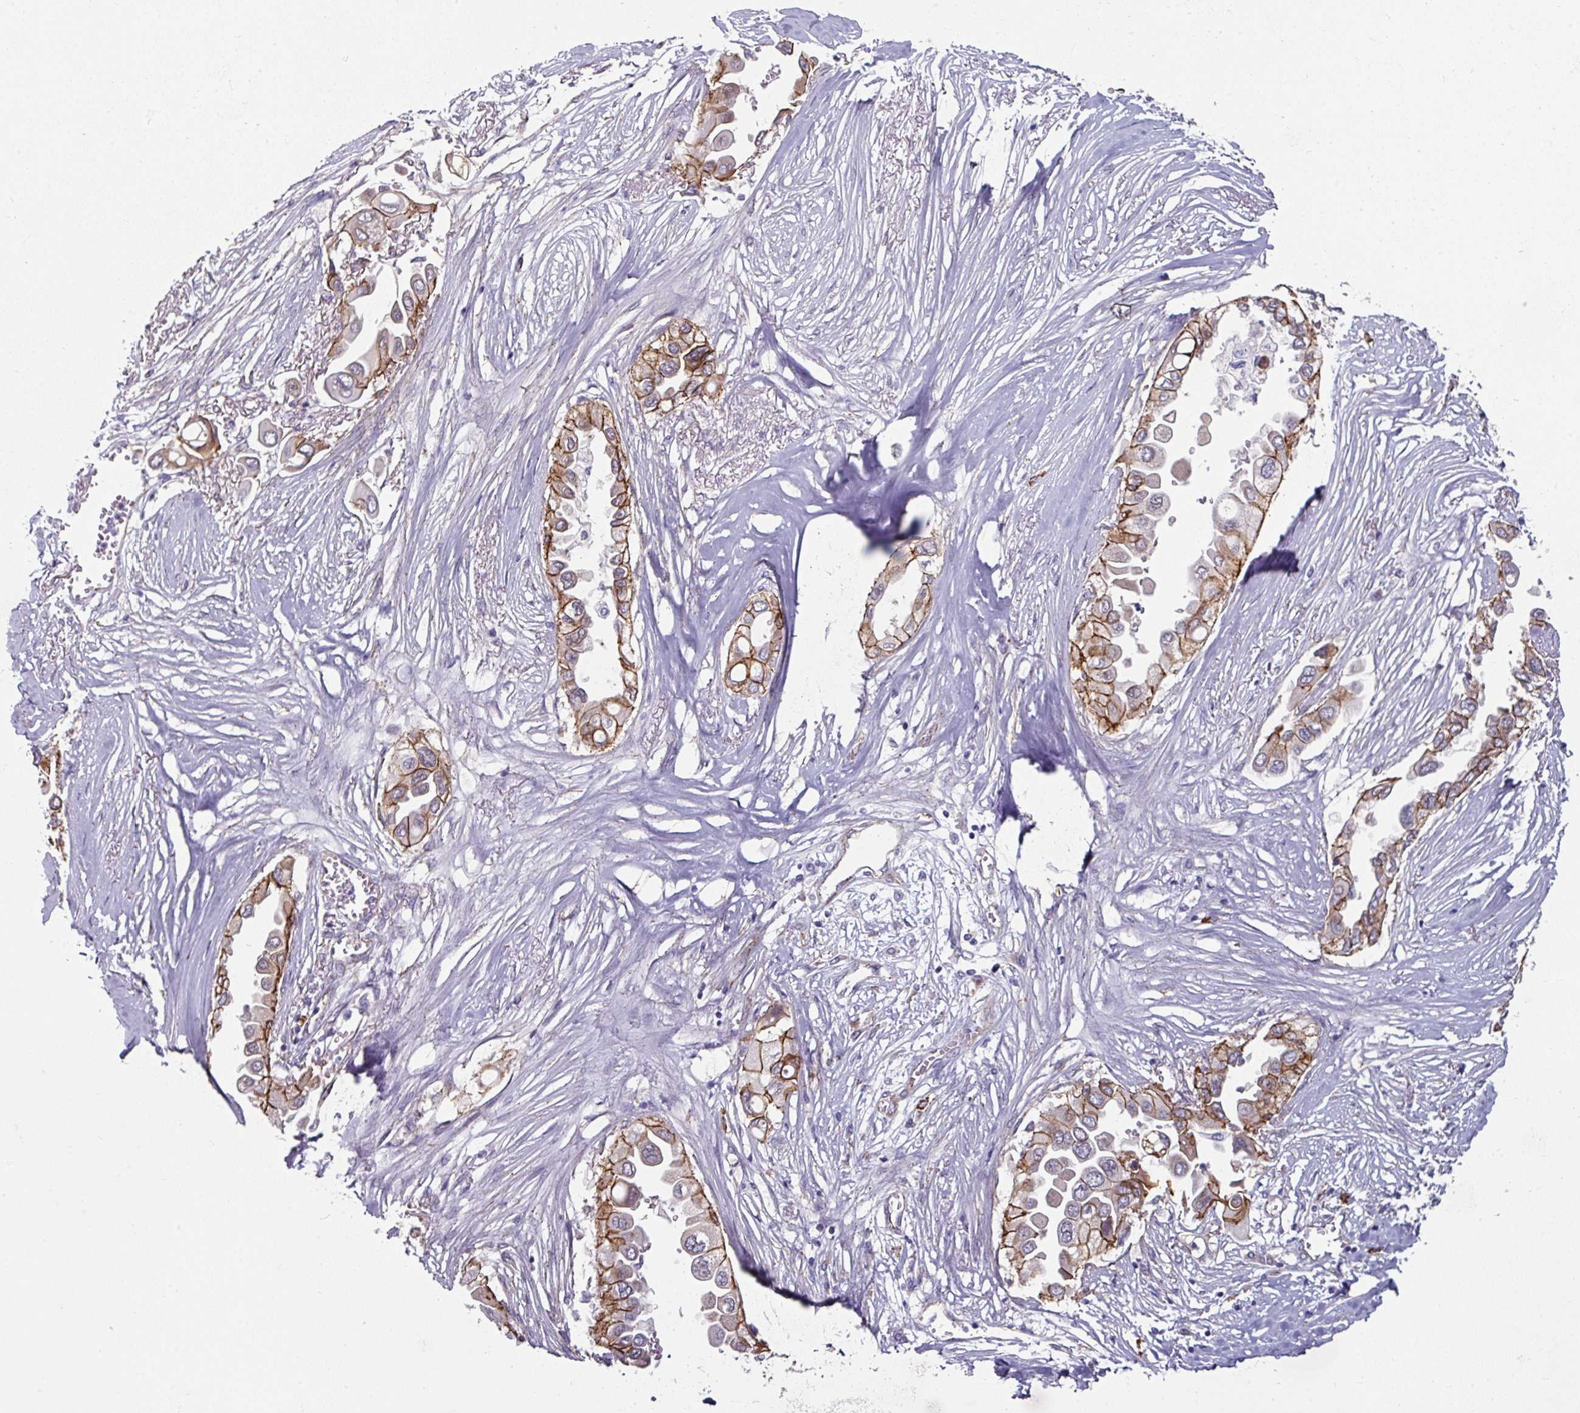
{"staining": {"intensity": "moderate", "quantity": ">75%", "location": "cytoplasmic/membranous"}, "tissue": "lung cancer", "cell_type": "Tumor cells", "image_type": "cancer", "snomed": [{"axis": "morphology", "description": "Adenocarcinoma, NOS"}, {"axis": "topography", "description": "Lung"}], "caption": "DAB (3,3'-diaminobenzidine) immunohistochemical staining of human adenocarcinoma (lung) demonstrates moderate cytoplasmic/membranous protein positivity in approximately >75% of tumor cells.", "gene": "JUP", "patient": {"sex": "female", "age": 76}}